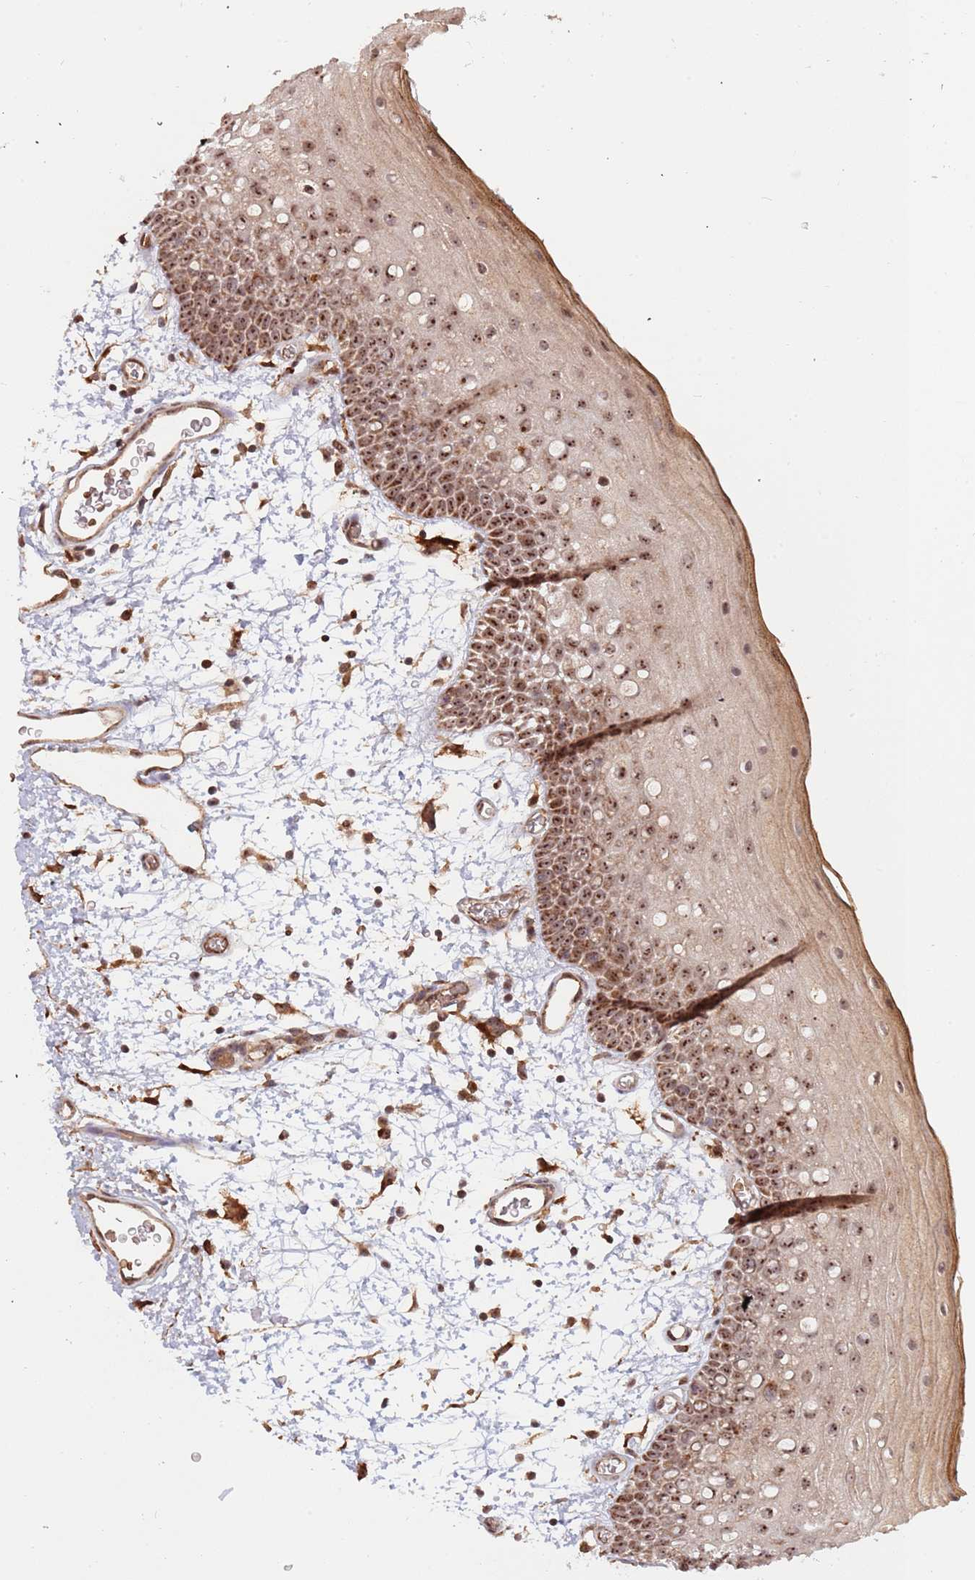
{"staining": {"intensity": "moderate", "quantity": ">75%", "location": "cytoplasmic/membranous,nuclear"}, "tissue": "oral mucosa", "cell_type": "Squamous epithelial cells", "image_type": "normal", "snomed": [{"axis": "morphology", "description": "Normal tissue, NOS"}, {"axis": "topography", "description": "Oral tissue"}, {"axis": "topography", "description": "Tounge, NOS"}], "caption": "A photomicrograph of human oral mucosa stained for a protein demonstrates moderate cytoplasmic/membranous,nuclear brown staining in squamous epithelial cells. (brown staining indicates protein expression, while blue staining denotes nuclei).", "gene": "DCHS1", "patient": {"sex": "female", "age": 81}}